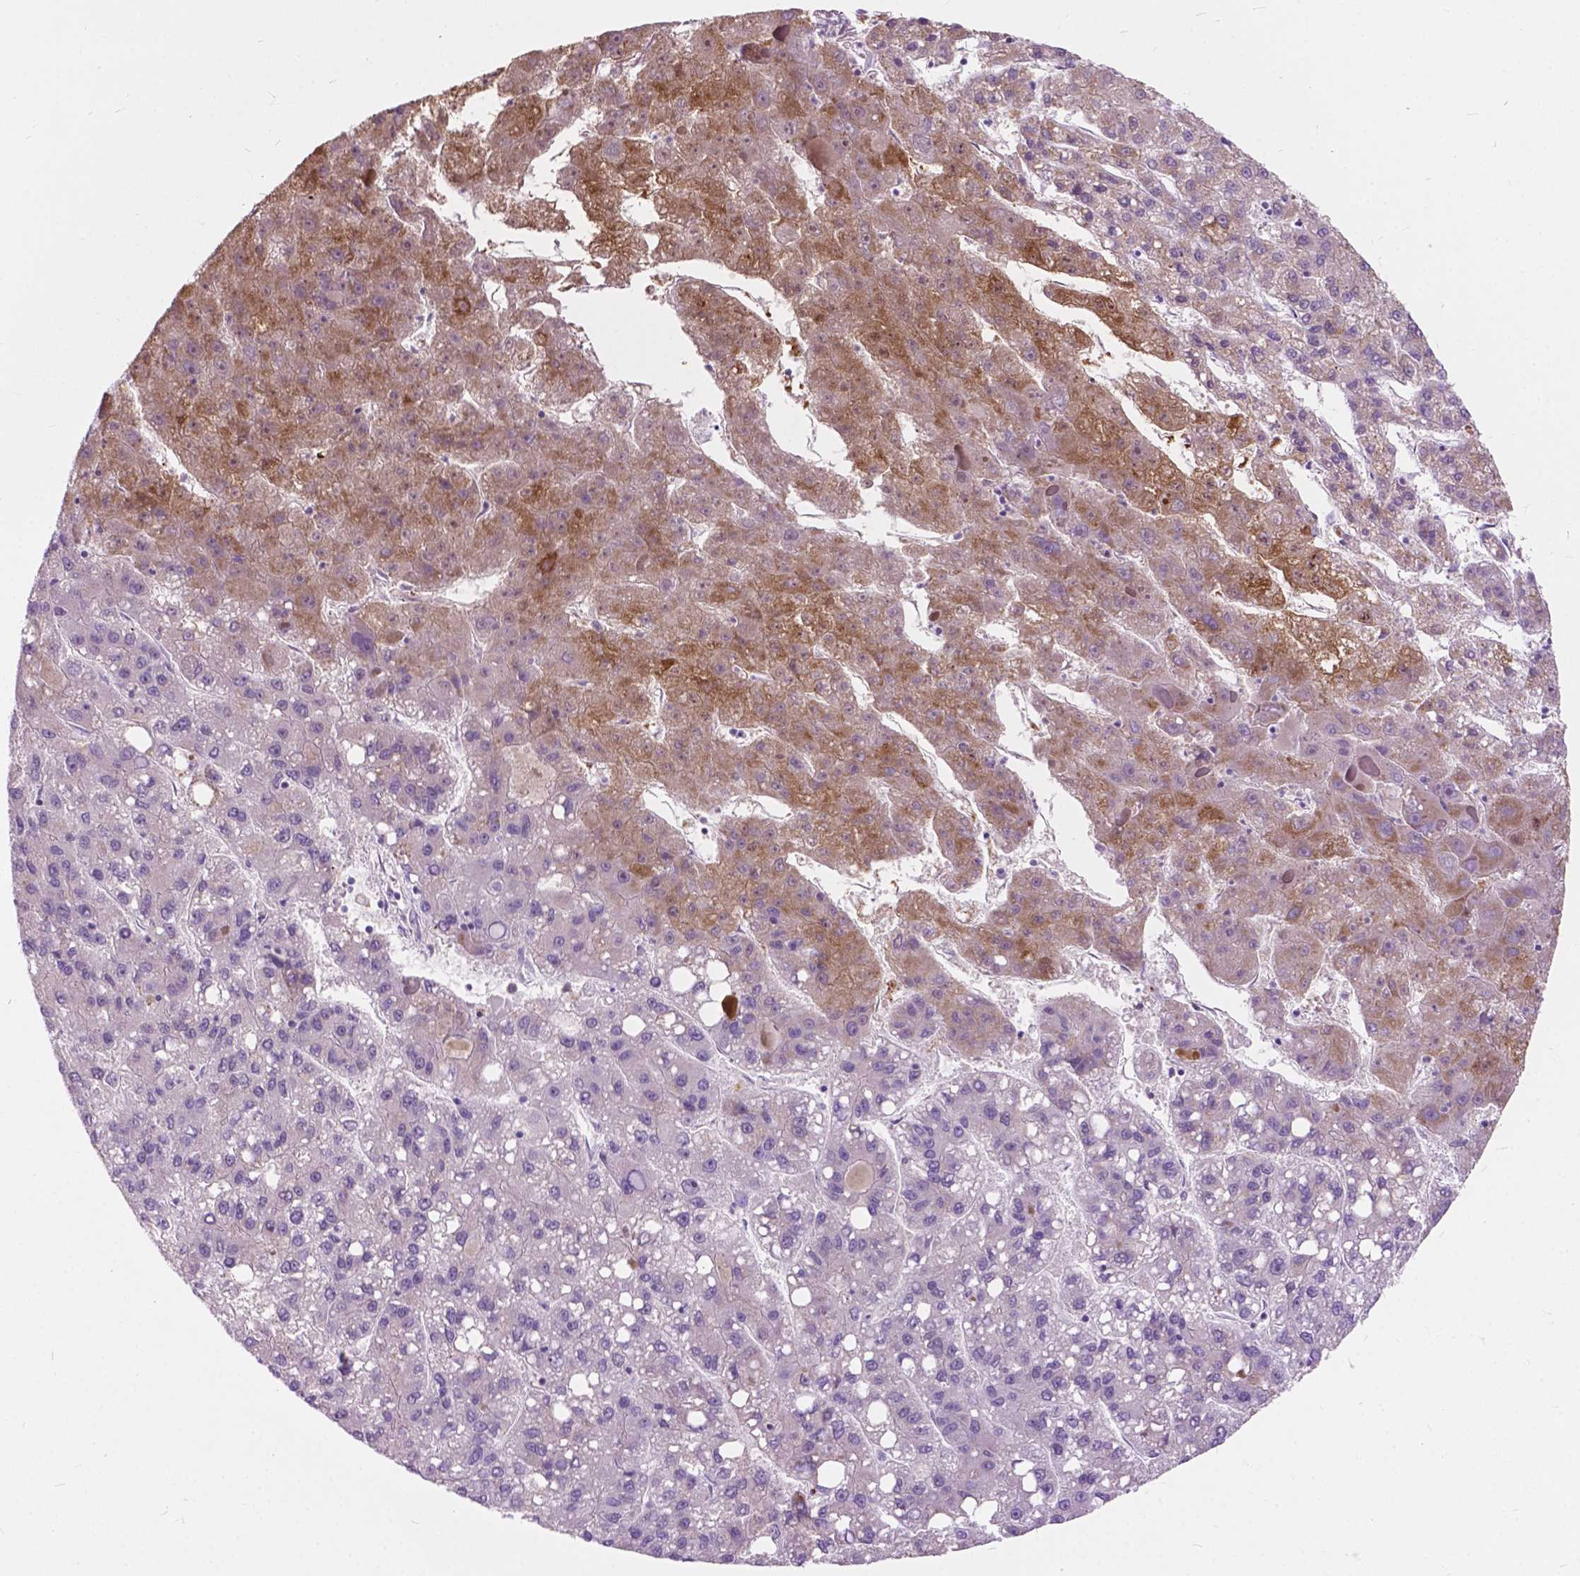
{"staining": {"intensity": "negative", "quantity": "none", "location": "none"}, "tissue": "liver cancer", "cell_type": "Tumor cells", "image_type": "cancer", "snomed": [{"axis": "morphology", "description": "Carcinoma, Hepatocellular, NOS"}, {"axis": "topography", "description": "Liver"}], "caption": "Tumor cells show no significant protein expression in hepatocellular carcinoma (liver).", "gene": "PRR35", "patient": {"sex": "female", "age": 82}}